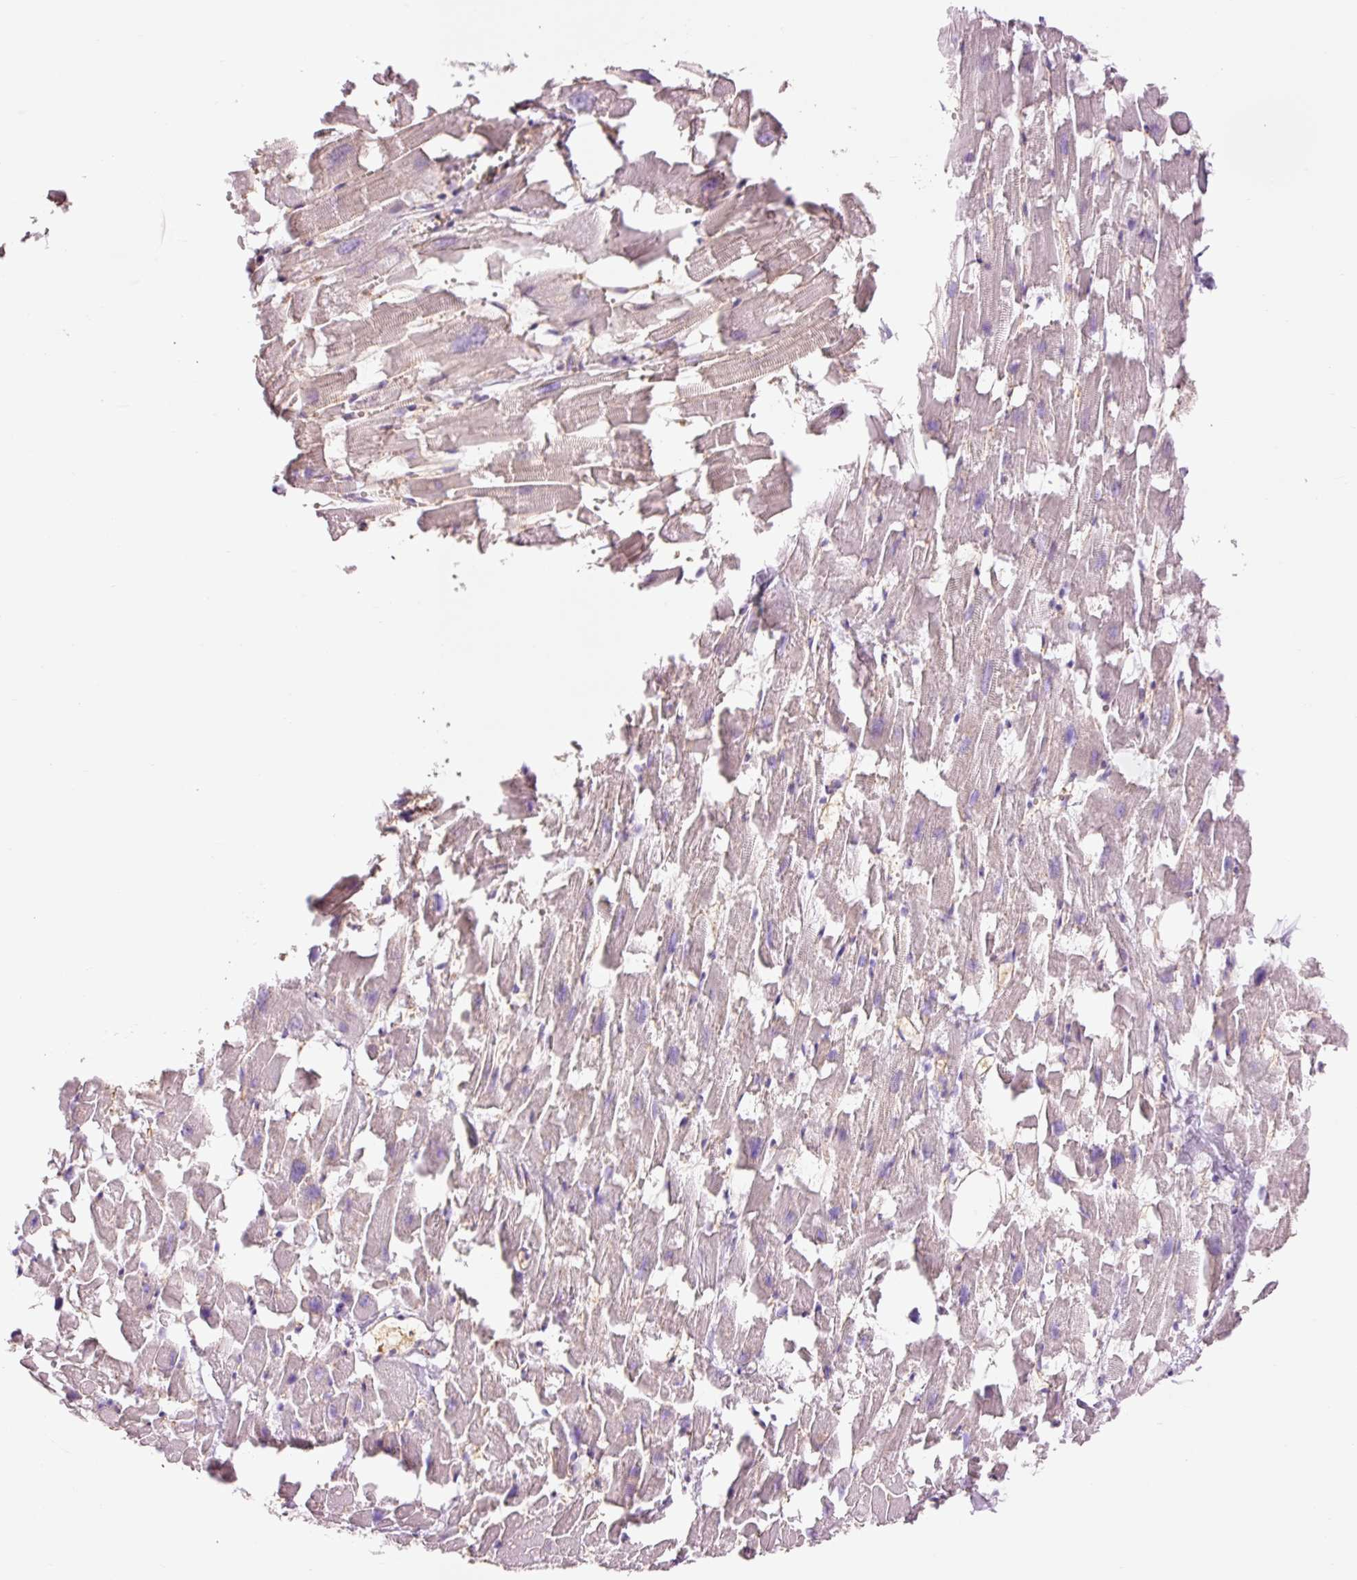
{"staining": {"intensity": "negative", "quantity": "none", "location": "none"}, "tissue": "heart muscle", "cell_type": "Cardiomyocytes", "image_type": "normal", "snomed": [{"axis": "morphology", "description": "Normal tissue, NOS"}, {"axis": "topography", "description": "Heart"}], "caption": "IHC histopathology image of normal human heart muscle stained for a protein (brown), which reveals no expression in cardiomyocytes. (Brightfield microscopy of DAB immunohistochemistry (IHC) at high magnification).", "gene": "HSPA4L", "patient": {"sex": "female", "age": 64}}